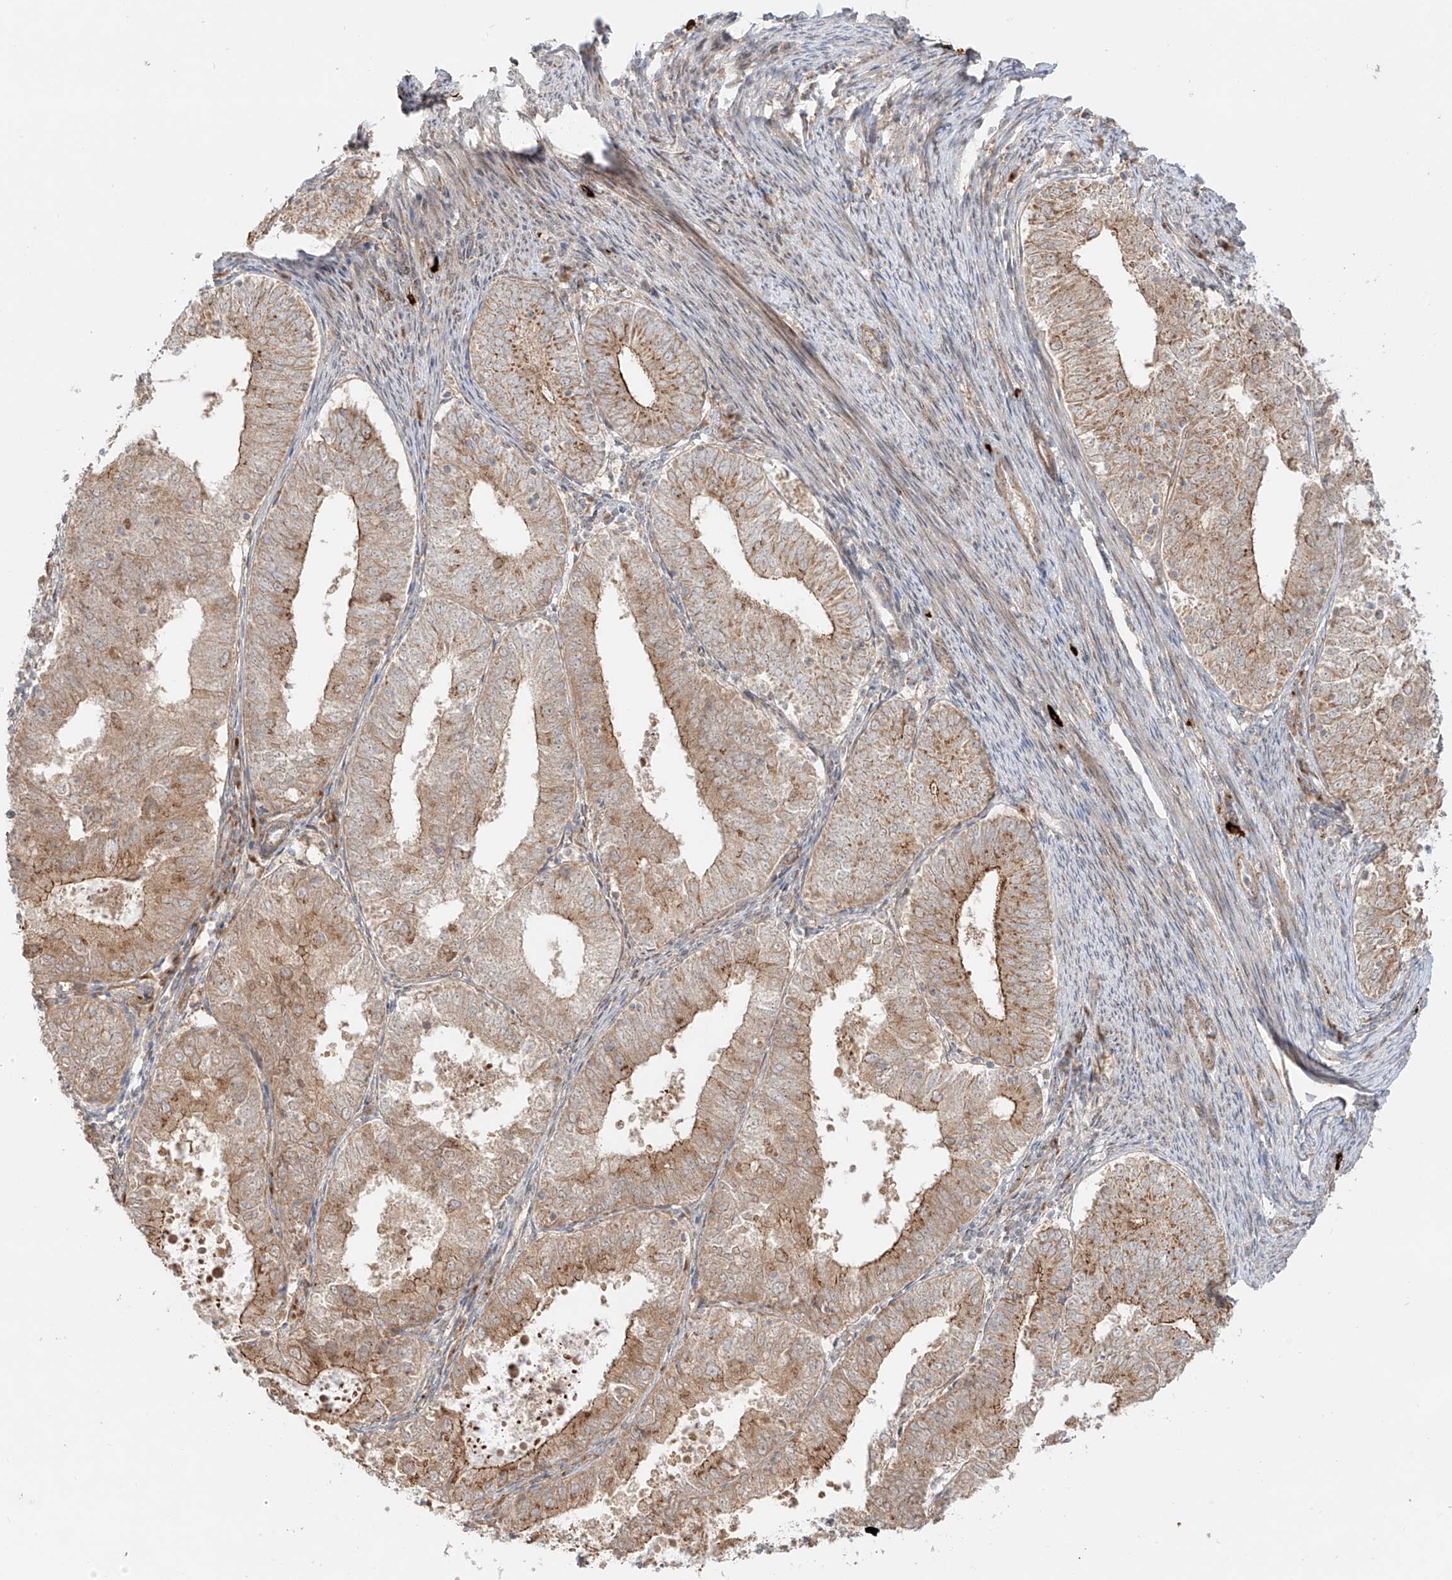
{"staining": {"intensity": "moderate", "quantity": ">75%", "location": "cytoplasmic/membranous"}, "tissue": "endometrial cancer", "cell_type": "Tumor cells", "image_type": "cancer", "snomed": [{"axis": "morphology", "description": "Adenocarcinoma, NOS"}, {"axis": "topography", "description": "Endometrium"}], "caption": "Moderate cytoplasmic/membranous staining is seen in about >75% of tumor cells in endometrial adenocarcinoma. (brown staining indicates protein expression, while blue staining denotes nuclei).", "gene": "ZNF287", "patient": {"sex": "female", "age": 57}}